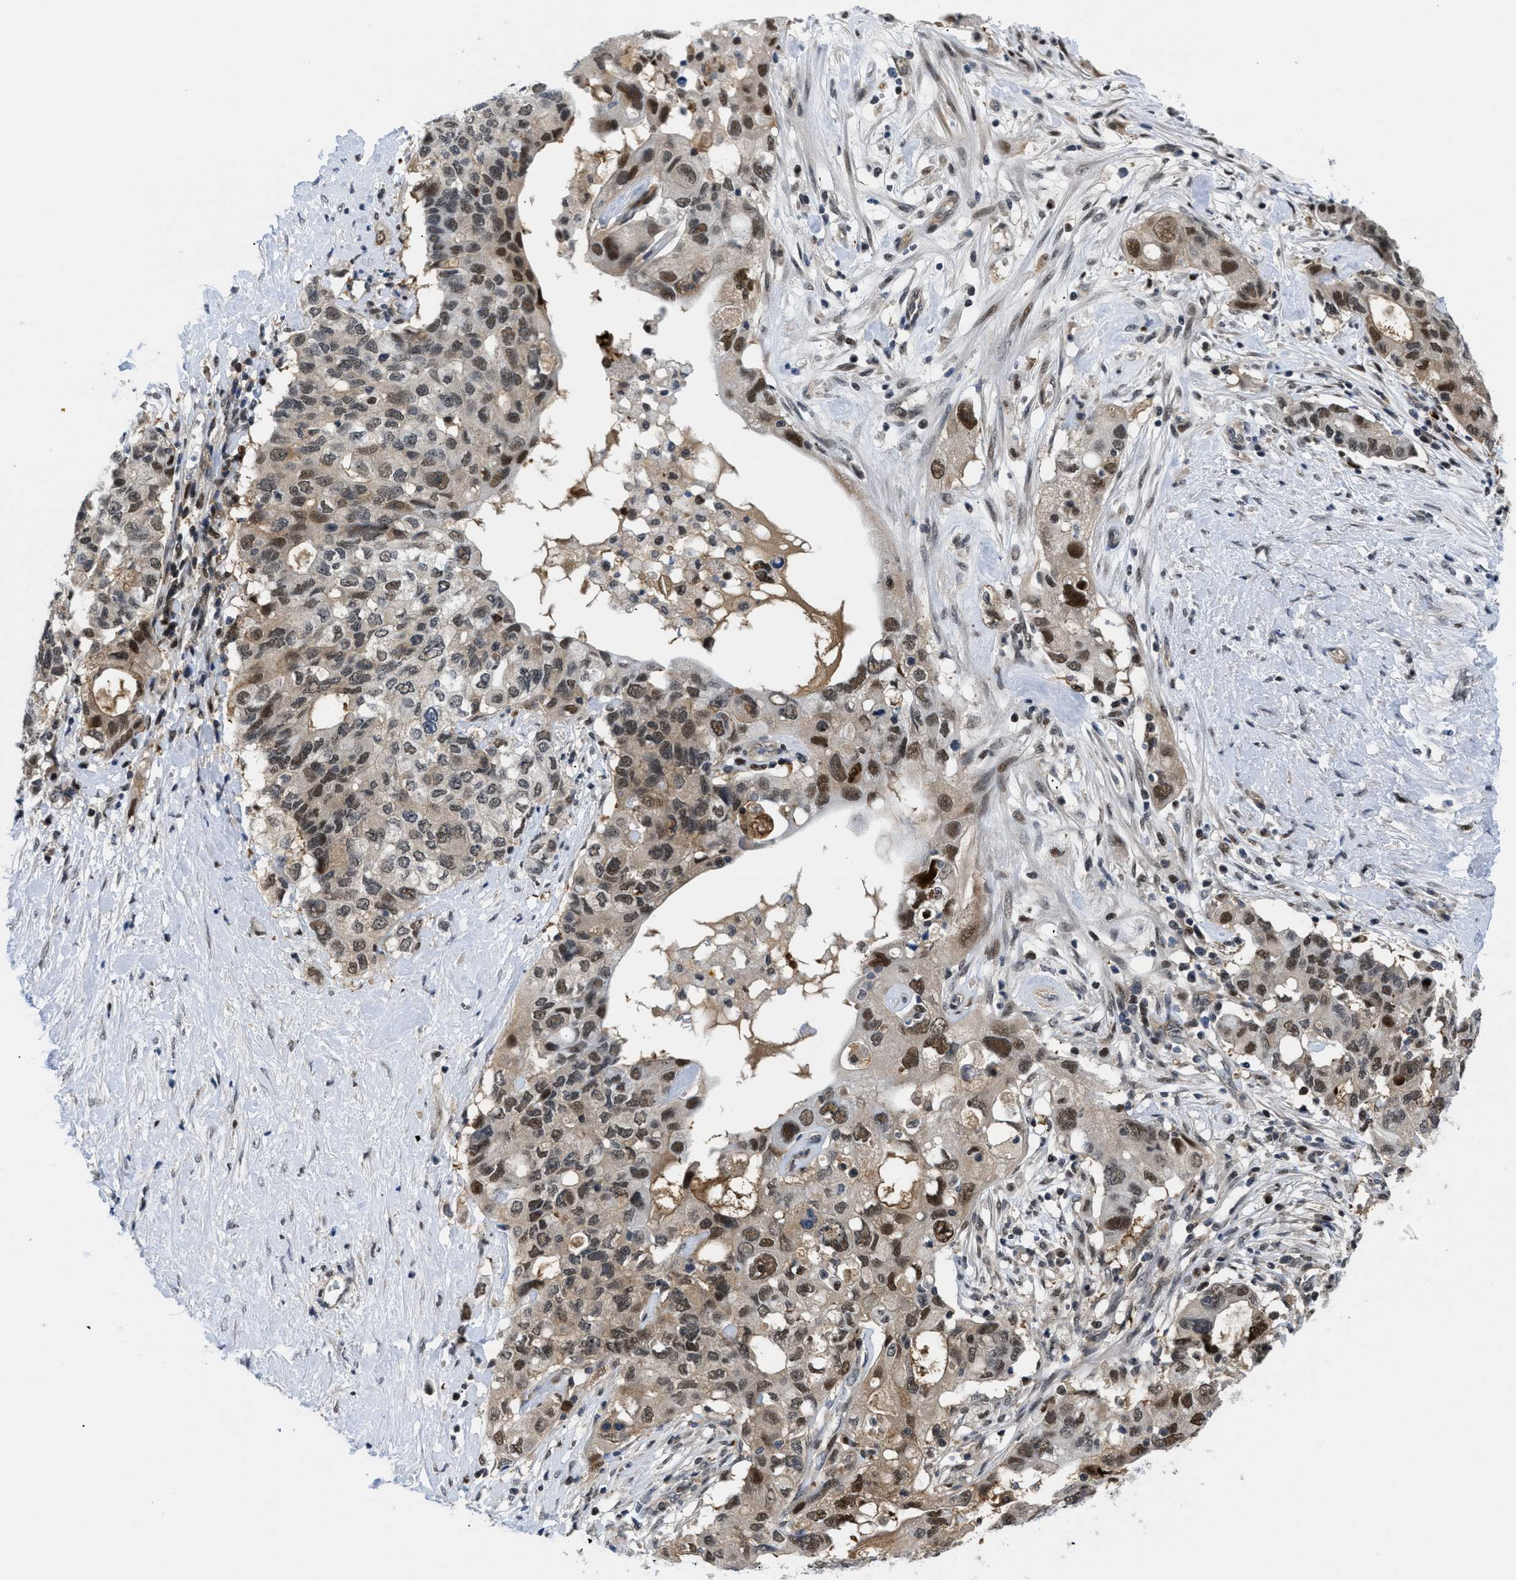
{"staining": {"intensity": "moderate", "quantity": ">75%", "location": "cytoplasmic/membranous,nuclear"}, "tissue": "pancreatic cancer", "cell_type": "Tumor cells", "image_type": "cancer", "snomed": [{"axis": "morphology", "description": "Adenocarcinoma, NOS"}, {"axis": "topography", "description": "Pancreas"}], "caption": "Tumor cells reveal moderate cytoplasmic/membranous and nuclear staining in about >75% of cells in adenocarcinoma (pancreatic).", "gene": "SLC29A2", "patient": {"sex": "female", "age": 56}}